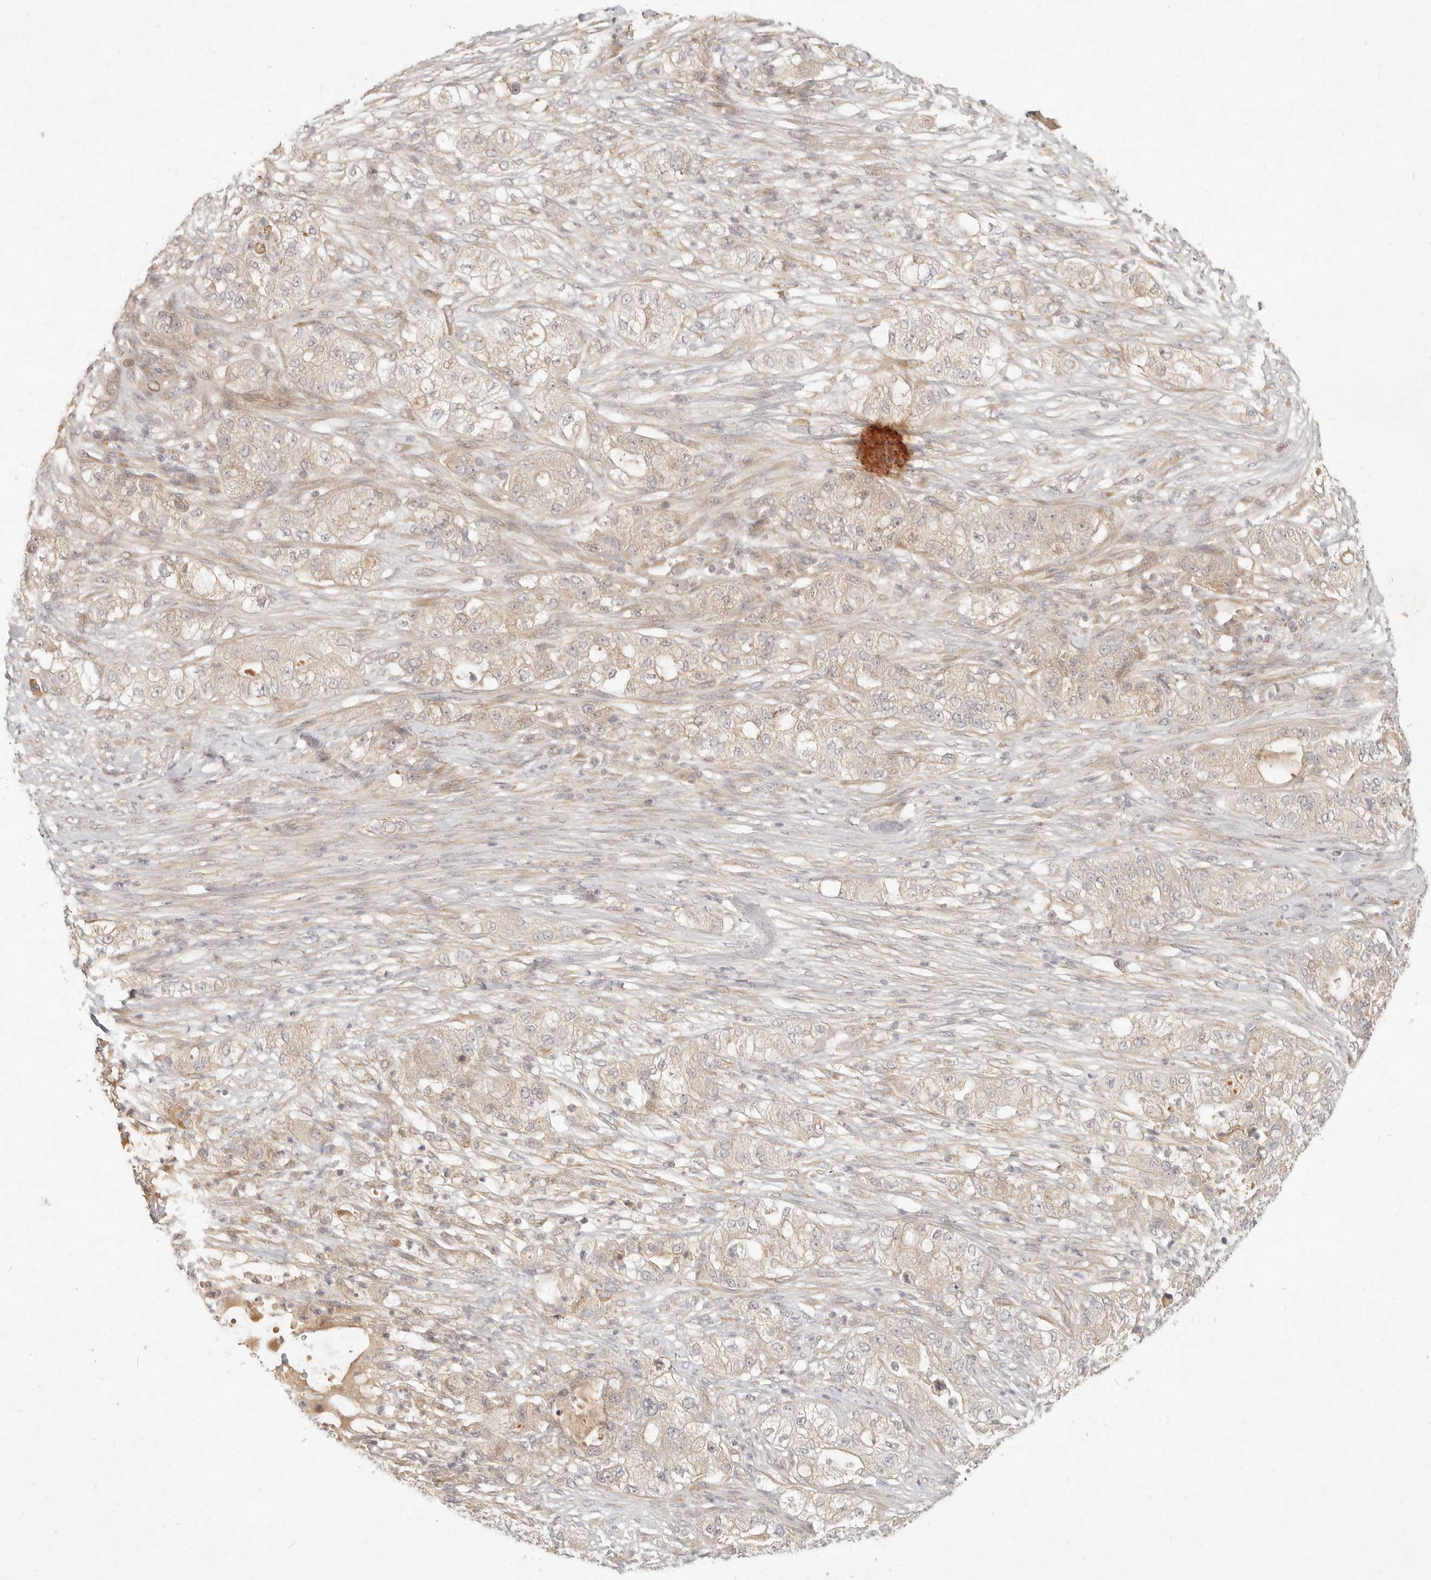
{"staining": {"intensity": "weak", "quantity": "25%-75%", "location": "cytoplasmic/membranous"}, "tissue": "pancreatic cancer", "cell_type": "Tumor cells", "image_type": "cancer", "snomed": [{"axis": "morphology", "description": "Adenocarcinoma, NOS"}, {"axis": "topography", "description": "Pancreas"}], "caption": "Tumor cells display low levels of weak cytoplasmic/membranous expression in approximately 25%-75% of cells in pancreatic adenocarcinoma.", "gene": "UBXN11", "patient": {"sex": "female", "age": 78}}